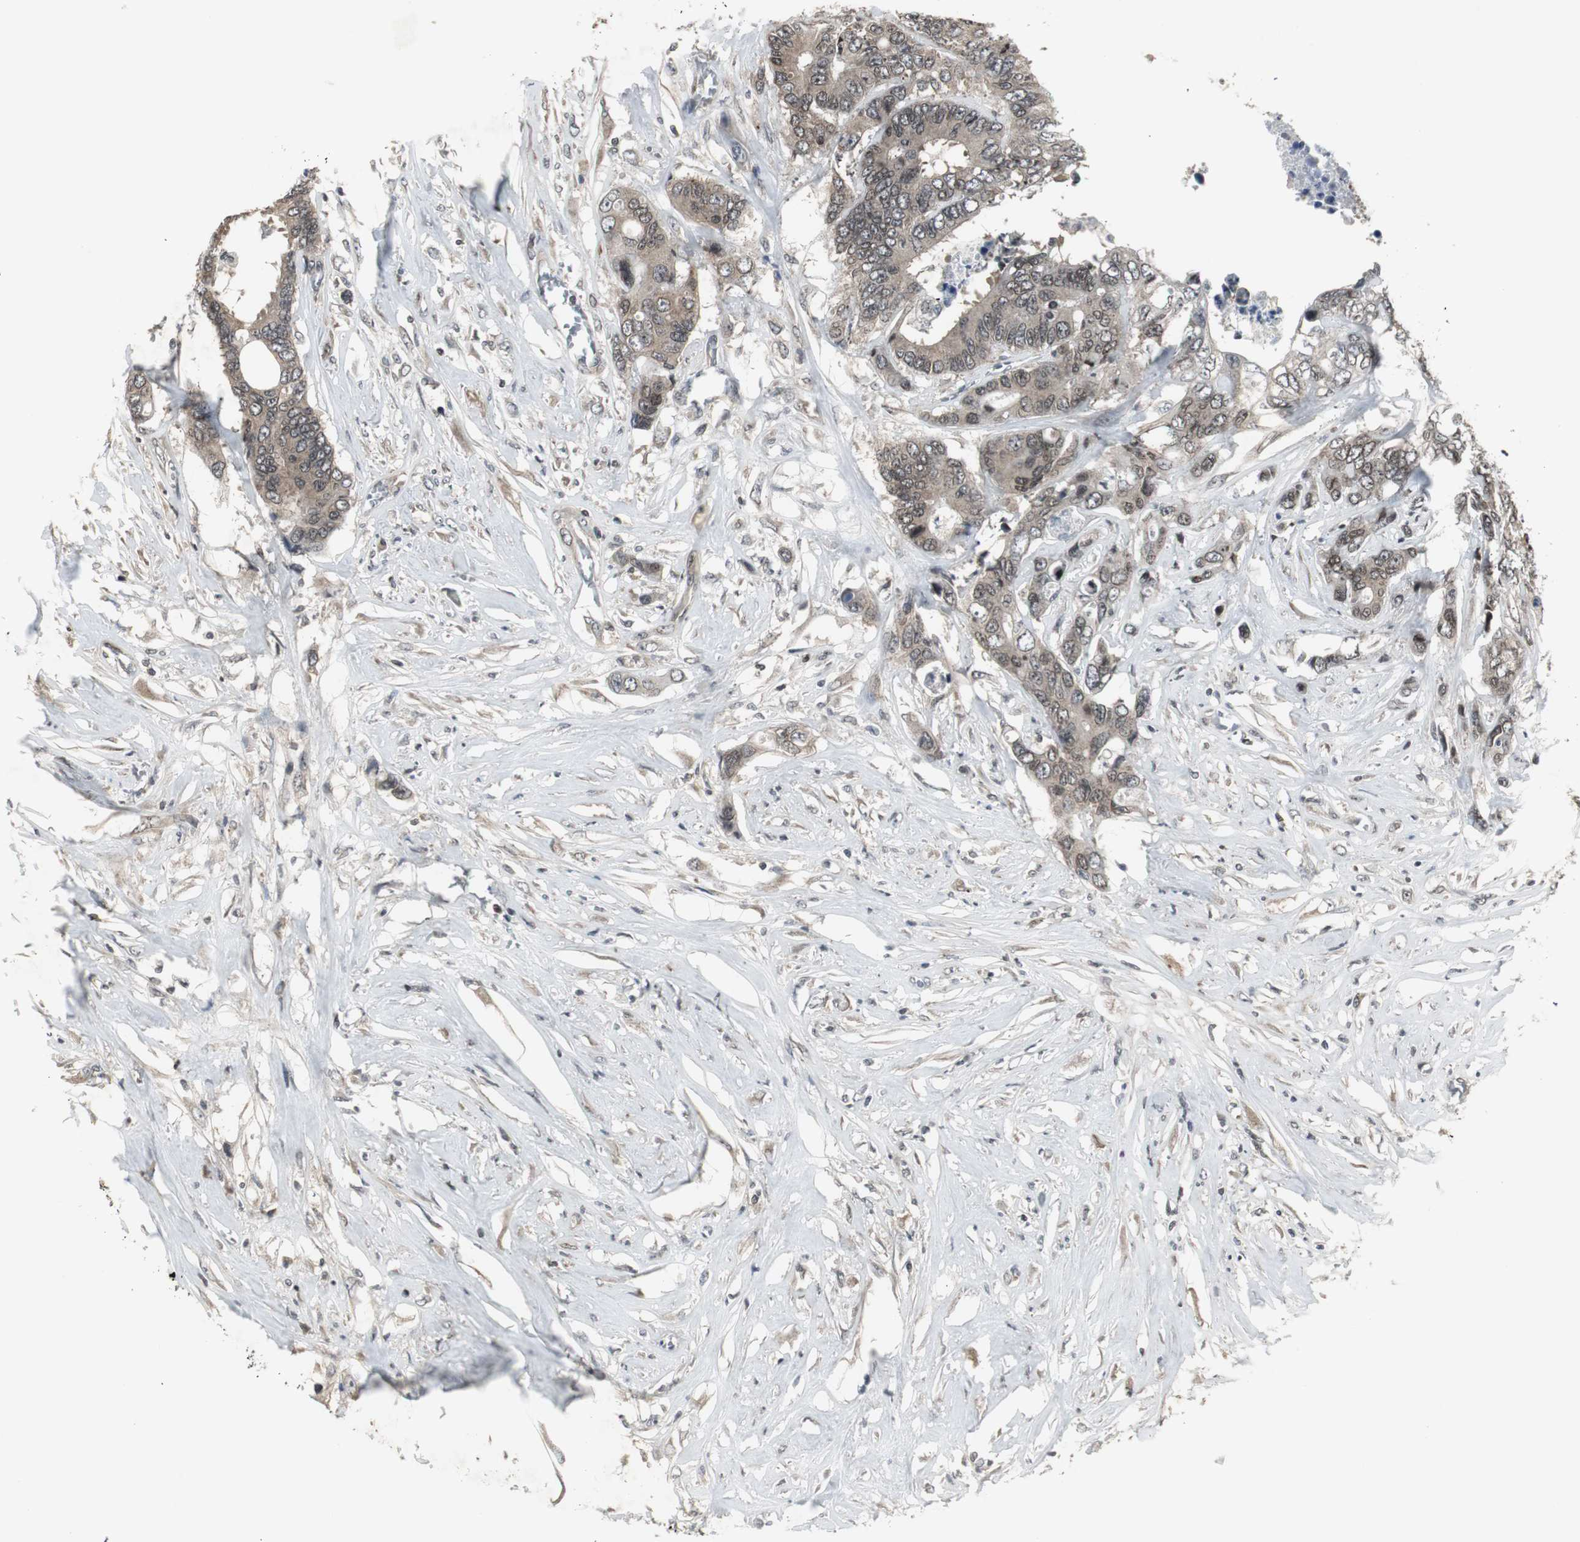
{"staining": {"intensity": "weak", "quantity": "25%-75%", "location": "cytoplasmic/membranous,nuclear"}, "tissue": "colorectal cancer", "cell_type": "Tumor cells", "image_type": "cancer", "snomed": [{"axis": "morphology", "description": "Adenocarcinoma, NOS"}, {"axis": "topography", "description": "Rectum"}], "caption": "Immunohistochemical staining of human colorectal adenocarcinoma reveals low levels of weak cytoplasmic/membranous and nuclear staining in approximately 25%-75% of tumor cells. Nuclei are stained in blue.", "gene": "MPG", "patient": {"sex": "male", "age": 55}}